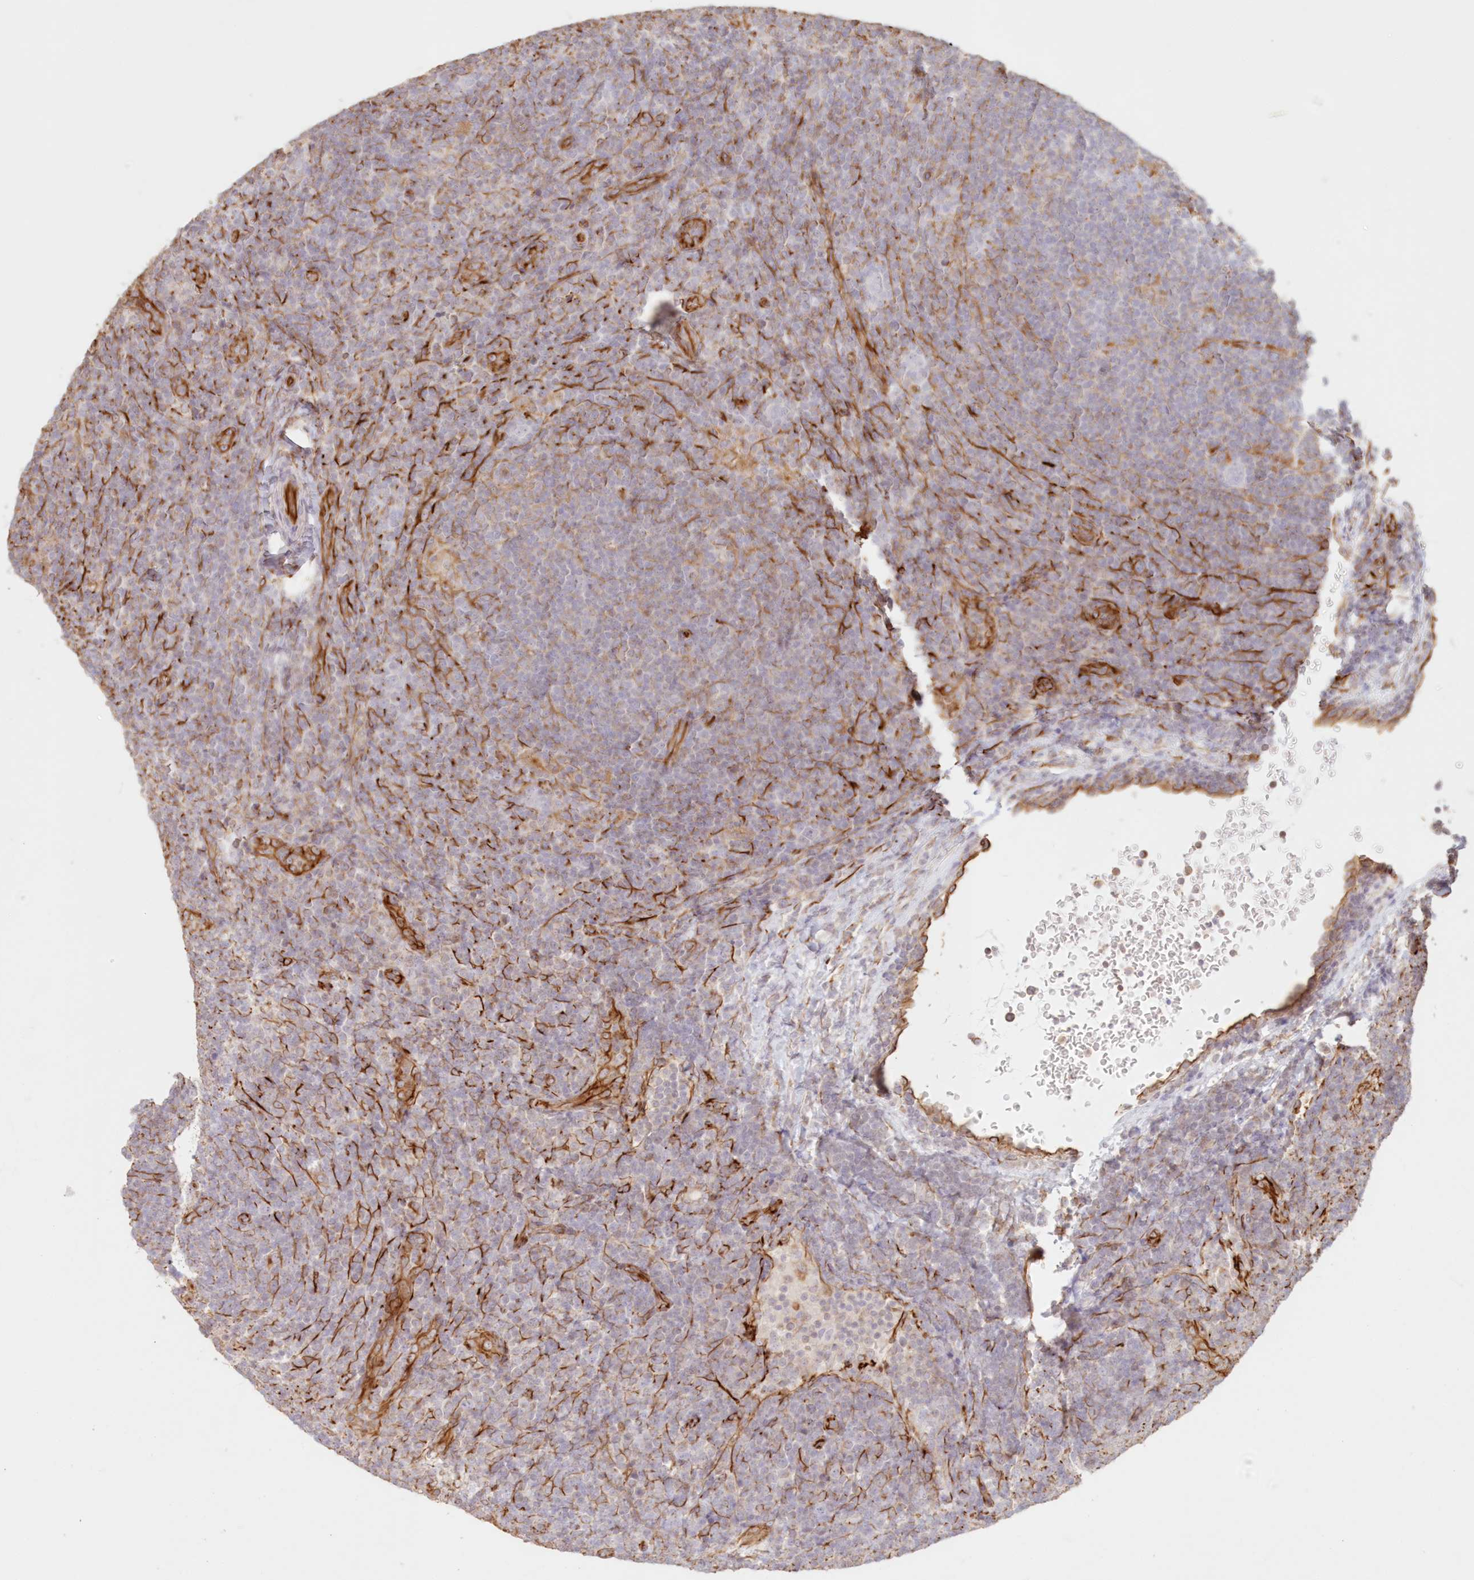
{"staining": {"intensity": "negative", "quantity": "none", "location": "none"}, "tissue": "lymphoma", "cell_type": "Tumor cells", "image_type": "cancer", "snomed": [{"axis": "morphology", "description": "Hodgkin's disease, NOS"}, {"axis": "topography", "description": "Lymph node"}], "caption": "IHC image of neoplastic tissue: lymphoma stained with DAB exhibits no significant protein expression in tumor cells.", "gene": "DMRTB1", "patient": {"sex": "female", "age": 57}}